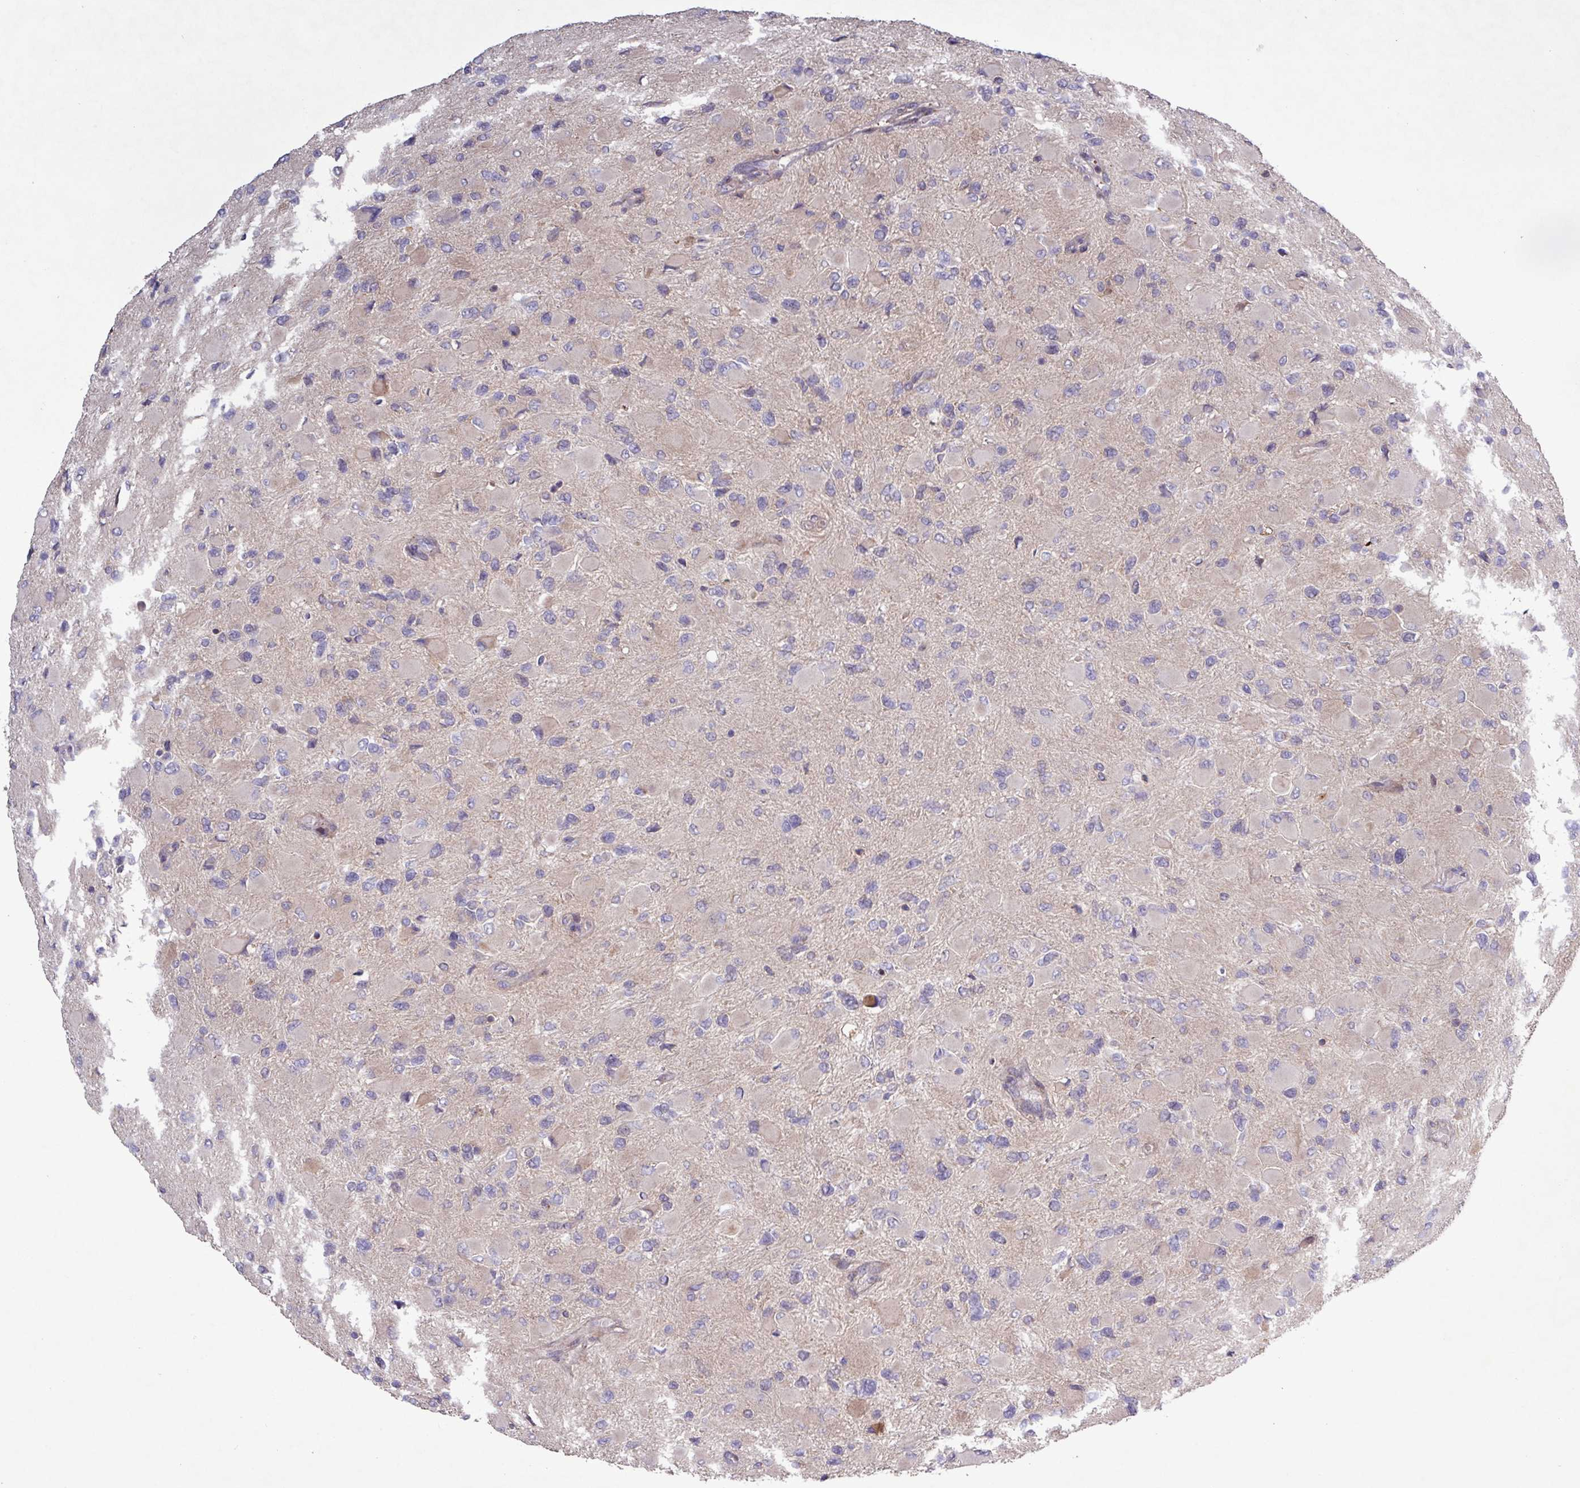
{"staining": {"intensity": "negative", "quantity": "none", "location": "none"}, "tissue": "glioma", "cell_type": "Tumor cells", "image_type": "cancer", "snomed": [{"axis": "morphology", "description": "Glioma, malignant, High grade"}, {"axis": "topography", "description": "Cerebral cortex"}], "caption": "A histopathology image of human malignant glioma (high-grade) is negative for staining in tumor cells.", "gene": "TNFSF12", "patient": {"sex": "female", "age": 36}}